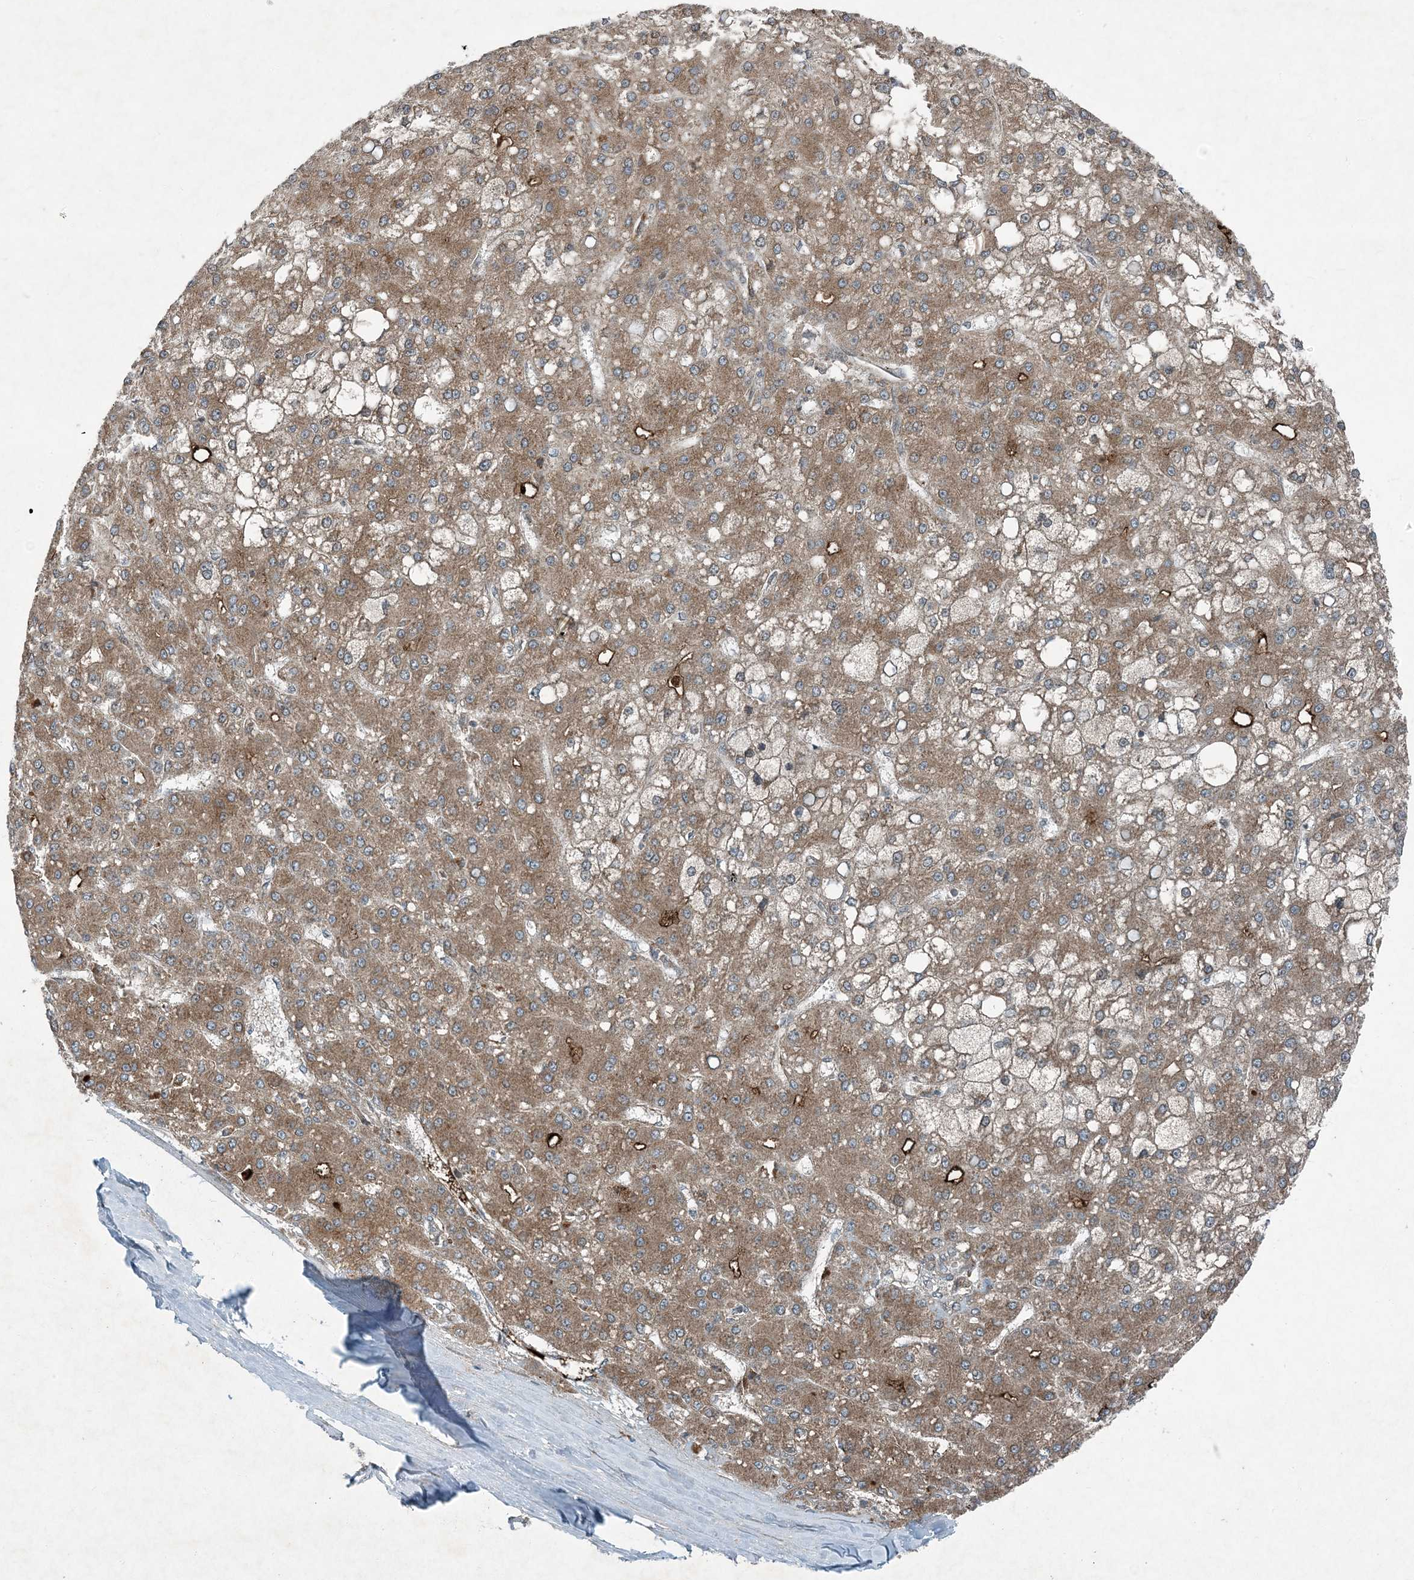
{"staining": {"intensity": "moderate", "quantity": ">75%", "location": "cytoplasmic/membranous"}, "tissue": "liver cancer", "cell_type": "Tumor cells", "image_type": "cancer", "snomed": [{"axis": "morphology", "description": "Carcinoma, Hepatocellular, NOS"}, {"axis": "topography", "description": "Liver"}], "caption": "Protein expression analysis of human hepatocellular carcinoma (liver) reveals moderate cytoplasmic/membranous expression in about >75% of tumor cells.", "gene": "APOM", "patient": {"sex": "male", "age": 67}}